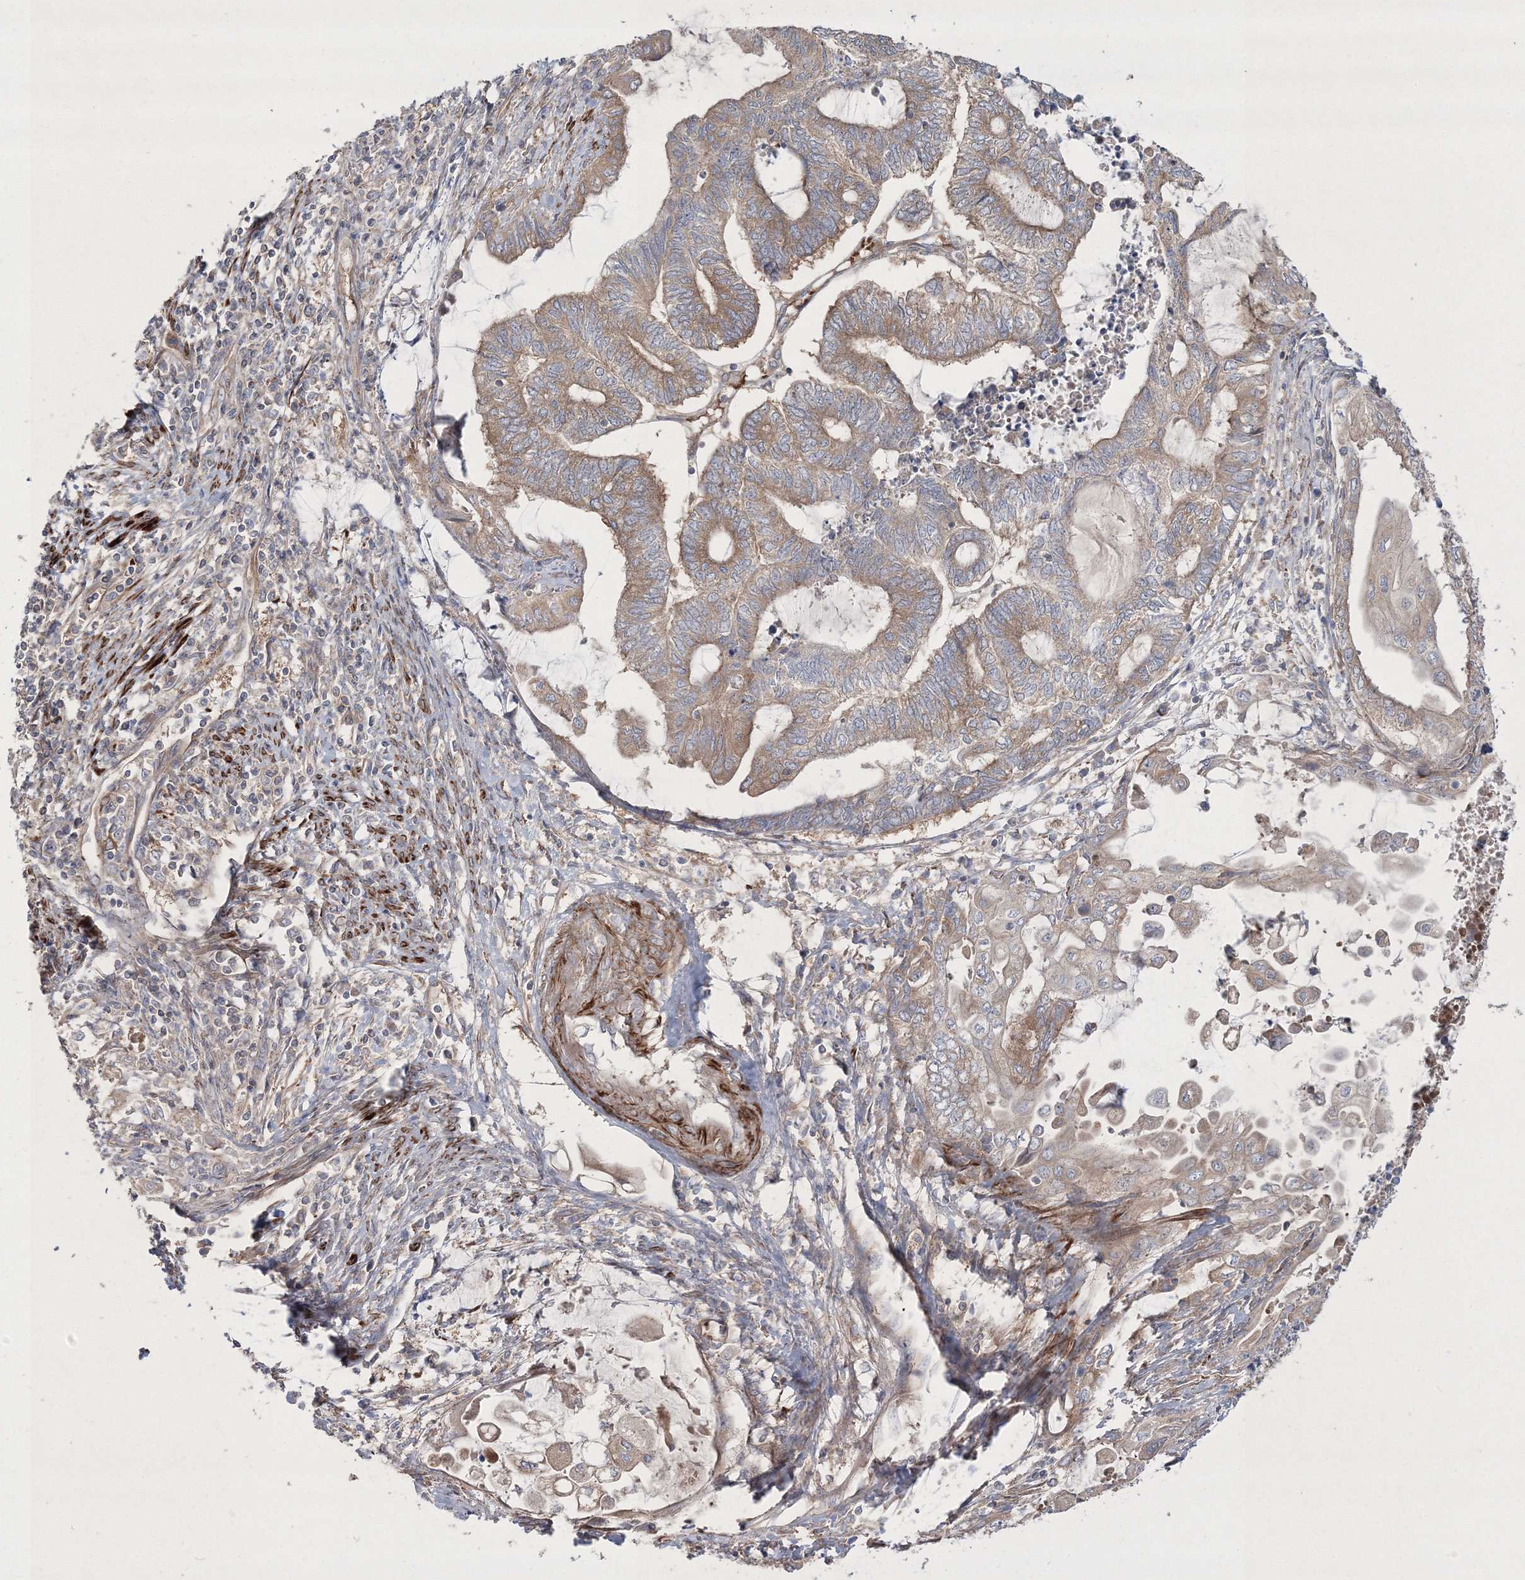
{"staining": {"intensity": "weak", "quantity": "25%-75%", "location": "cytoplasmic/membranous"}, "tissue": "endometrial cancer", "cell_type": "Tumor cells", "image_type": "cancer", "snomed": [{"axis": "morphology", "description": "Adenocarcinoma, NOS"}, {"axis": "topography", "description": "Uterus"}, {"axis": "topography", "description": "Endometrium"}], "caption": "IHC of human endometrial adenocarcinoma exhibits low levels of weak cytoplasmic/membranous positivity in about 25%-75% of tumor cells.", "gene": "ZSWIM6", "patient": {"sex": "female", "age": 70}}